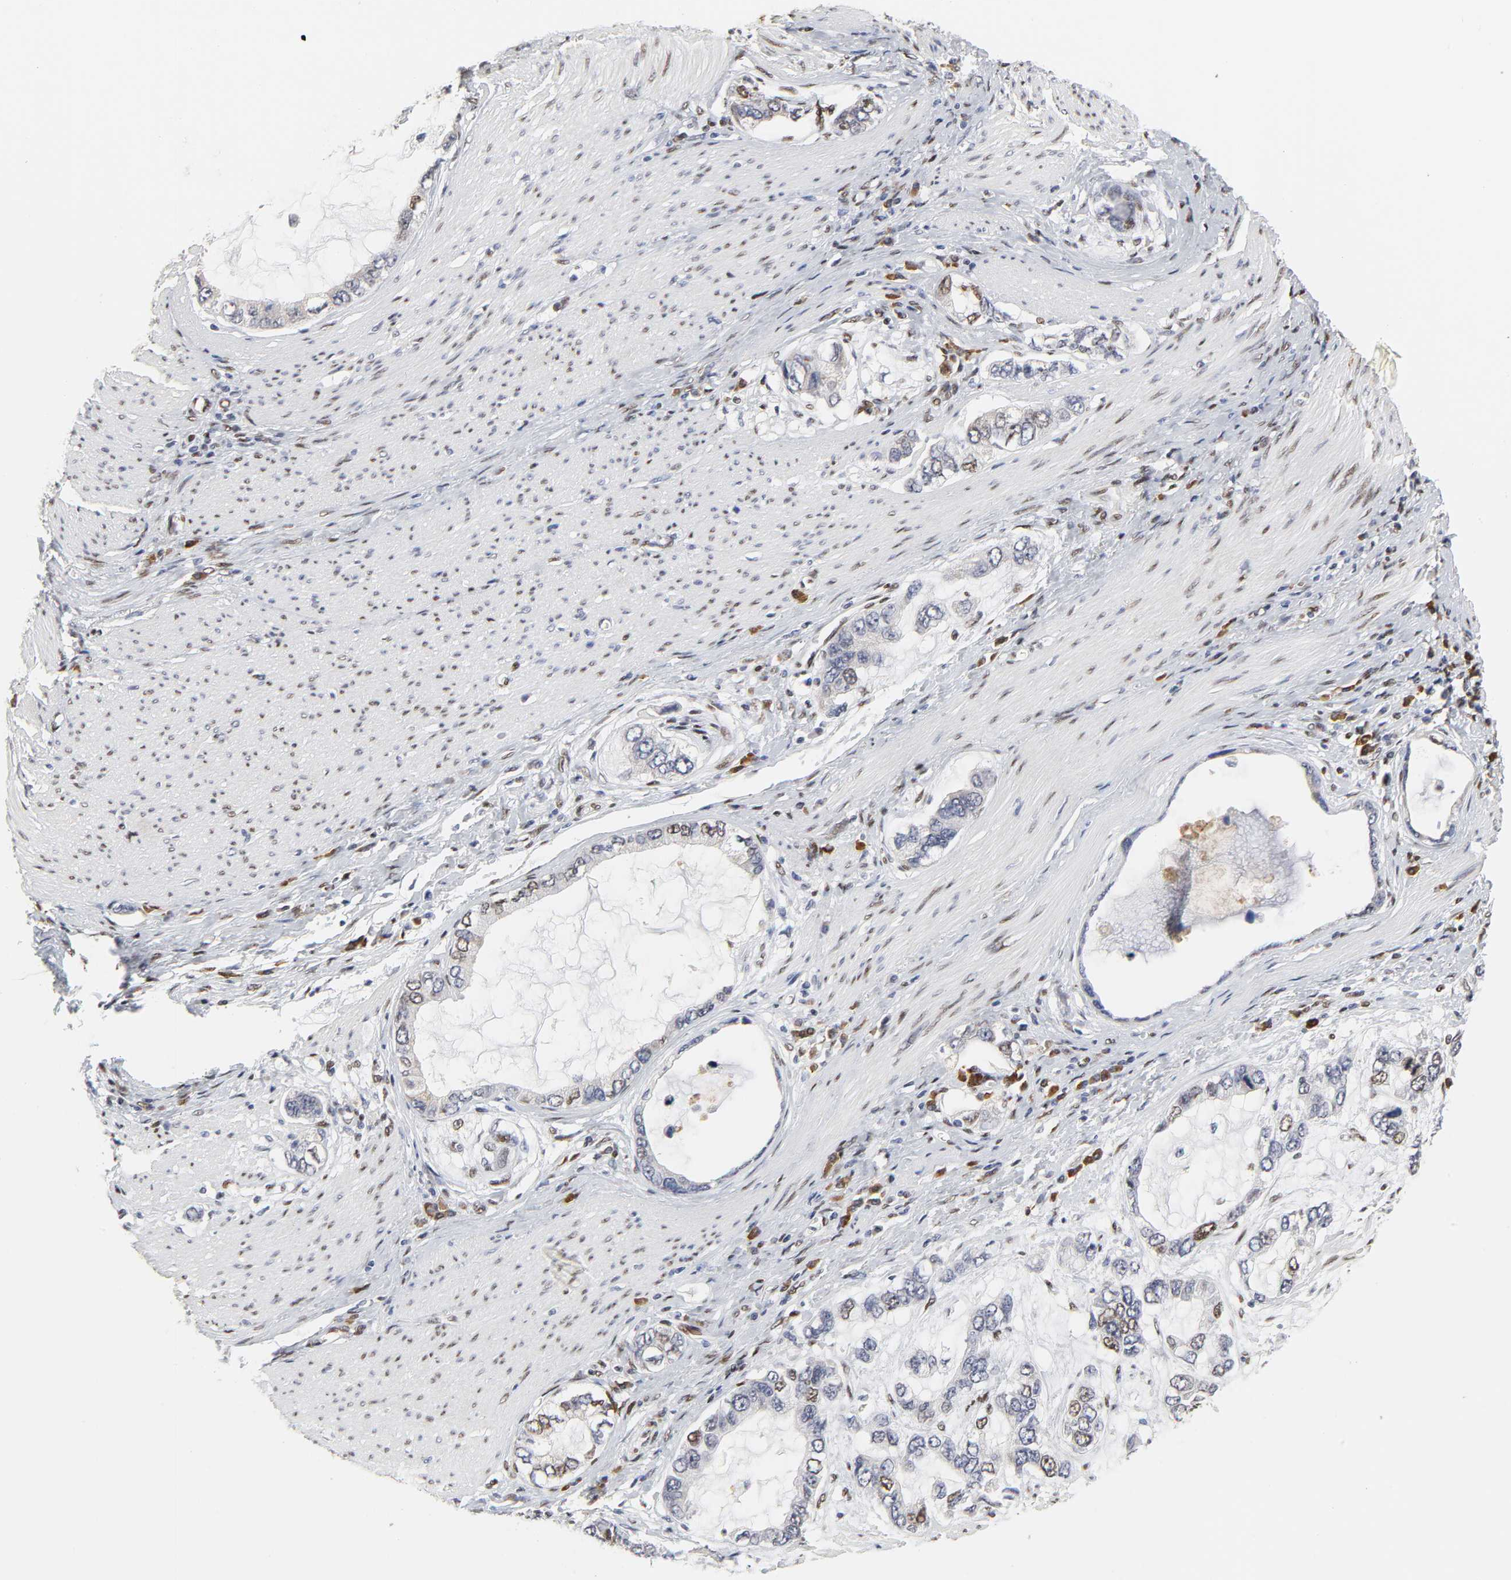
{"staining": {"intensity": "moderate", "quantity": "<25%", "location": "nuclear"}, "tissue": "stomach cancer", "cell_type": "Tumor cells", "image_type": "cancer", "snomed": [{"axis": "morphology", "description": "Adenocarcinoma, NOS"}, {"axis": "topography", "description": "Stomach, lower"}], "caption": "IHC of human stomach cancer (adenocarcinoma) exhibits low levels of moderate nuclear positivity in approximately <25% of tumor cells.", "gene": "CREBBP", "patient": {"sex": "female", "age": 93}}